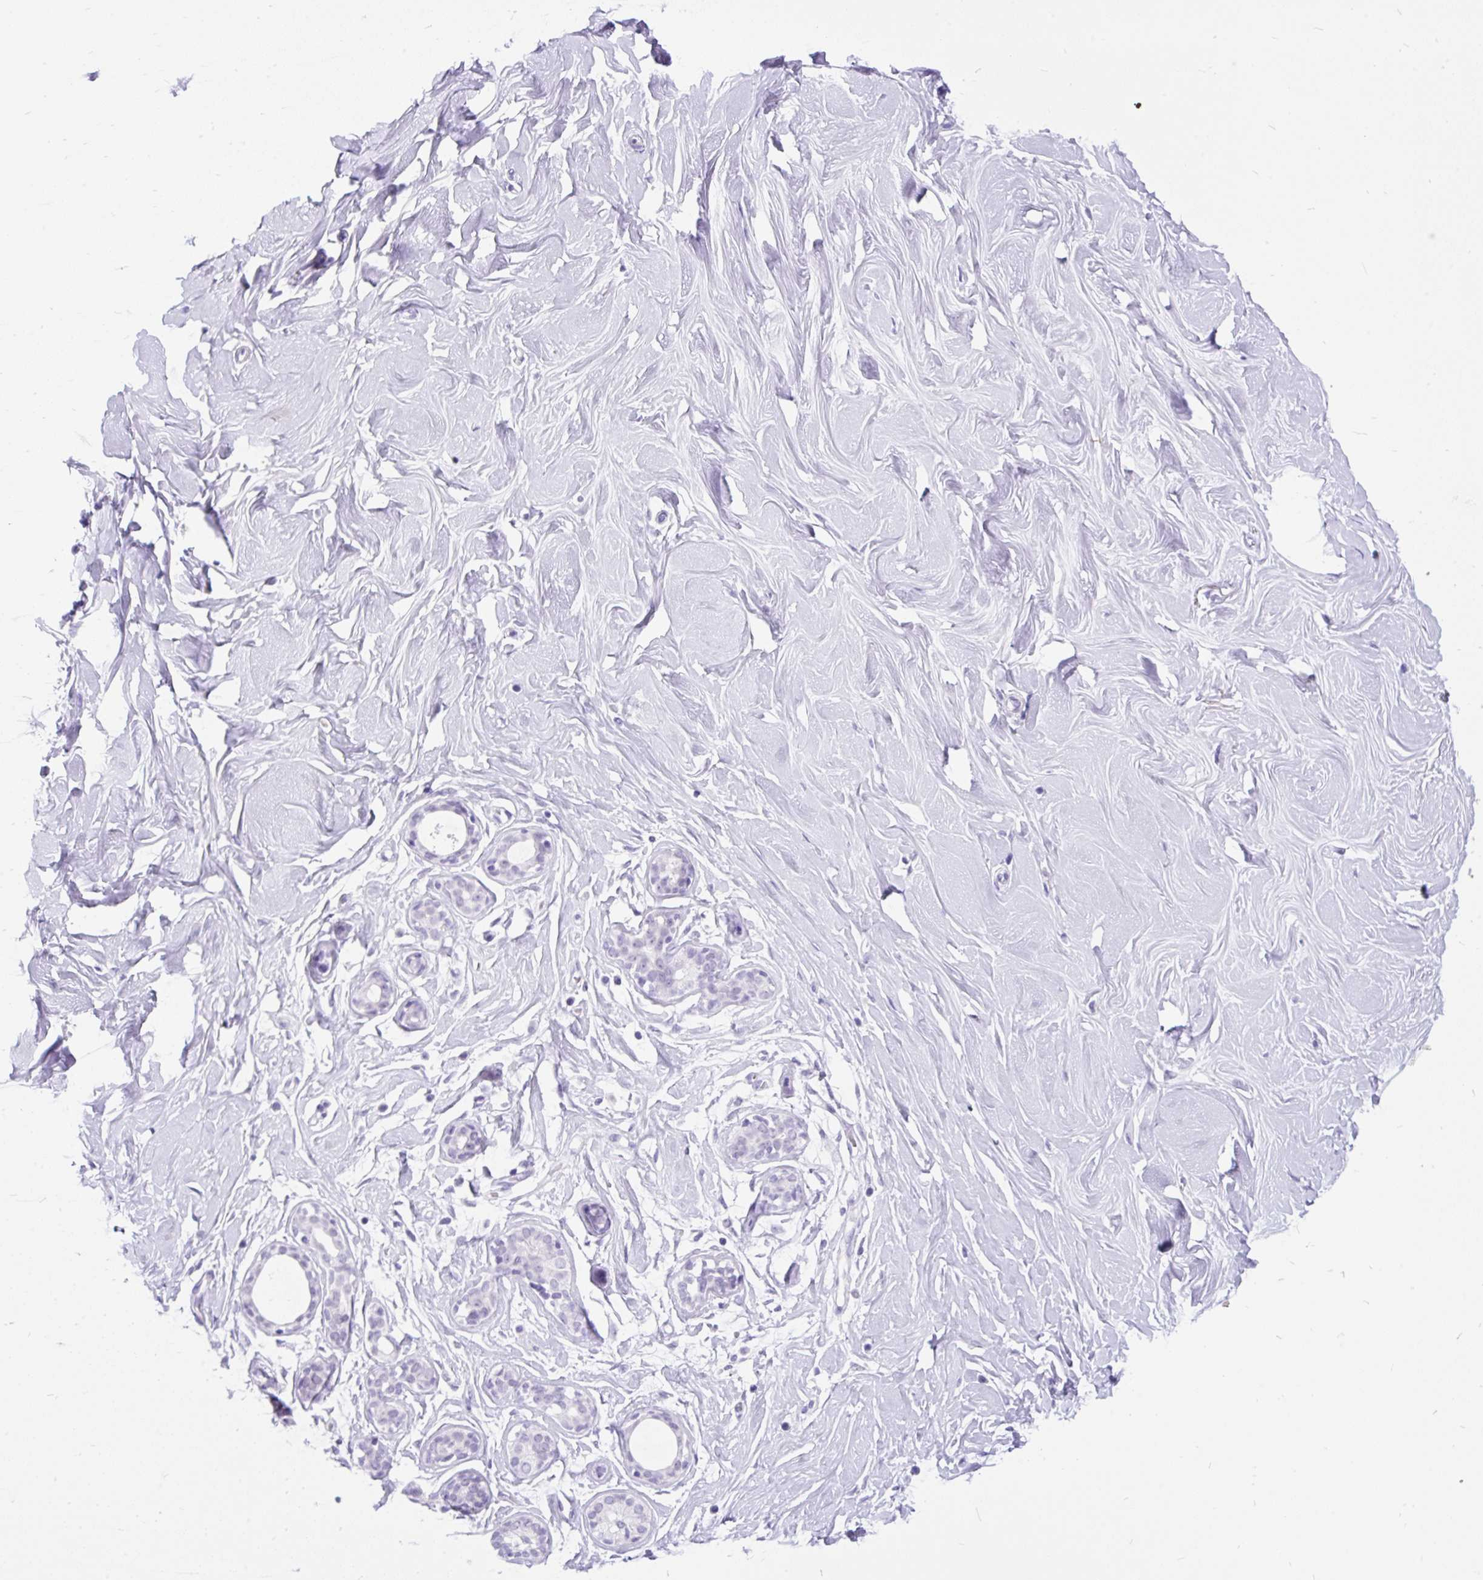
{"staining": {"intensity": "negative", "quantity": "none", "location": "none"}, "tissue": "breast", "cell_type": "Adipocytes", "image_type": "normal", "snomed": [{"axis": "morphology", "description": "Normal tissue, NOS"}, {"axis": "topography", "description": "Breast"}], "caption": "IHC image of benign human breast stained for a protein (brown), which exhibits no expression in adipocytes.", "gene": "SCGB1A1", "patient": {"sex": "female", "age": 27}}